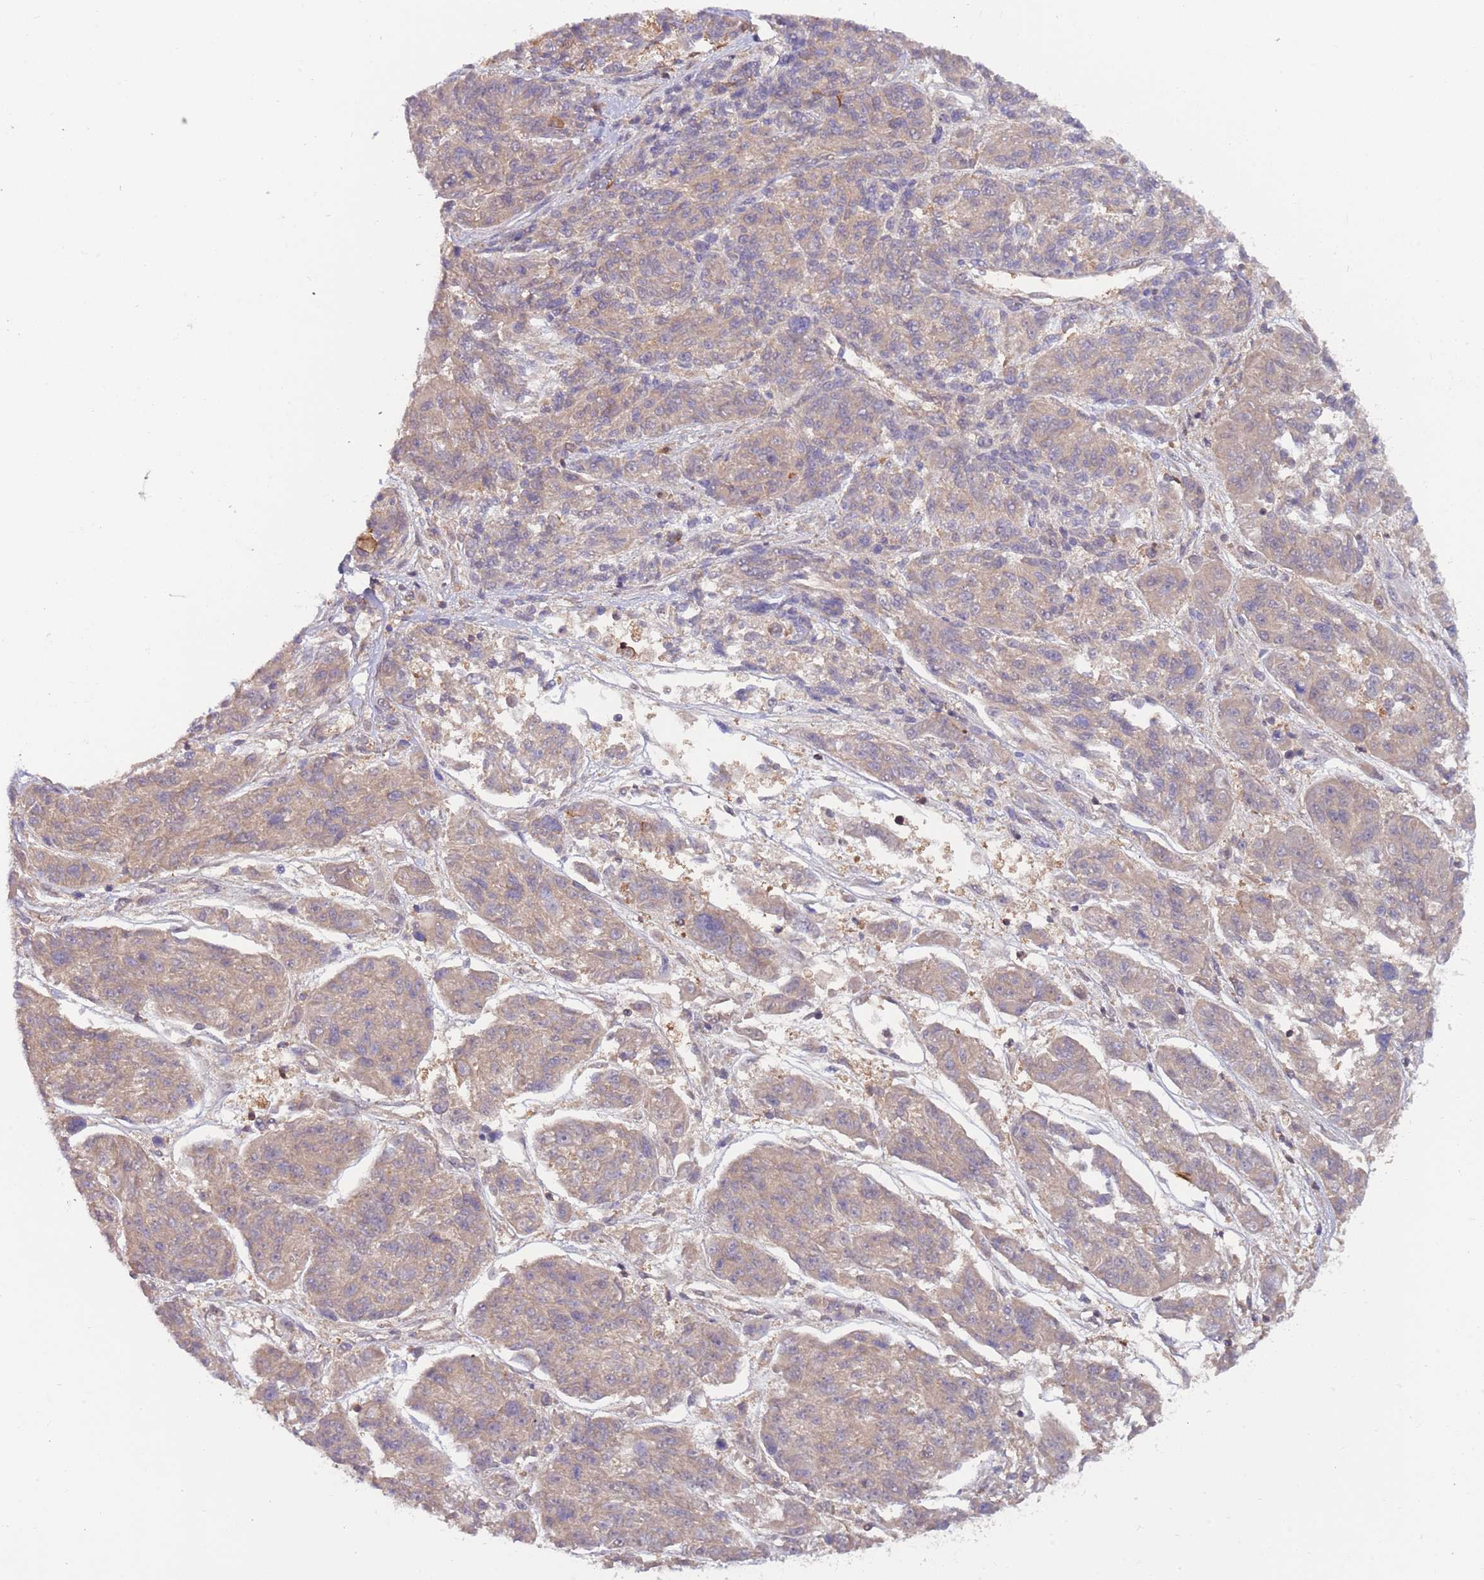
{"staining": {"intensity": "weak", "quantity": "<25%", "location": "cytoplasmic/membranous"}, "tissue": "melanoma", "cell_type": "Tumor cells", "image_type": "cancer", "snomed": [{"axis": "morphology", "description": "Malignant melanoma, NOS"}, {"axis": "topography", "description": "Skin"}], "caption": "This is an immunohistochemistry micrograph of human melanoma. There is no expression in tumor cells.", "gene": "GSDMD", "patient": {"sex": "male", "age": 53}}